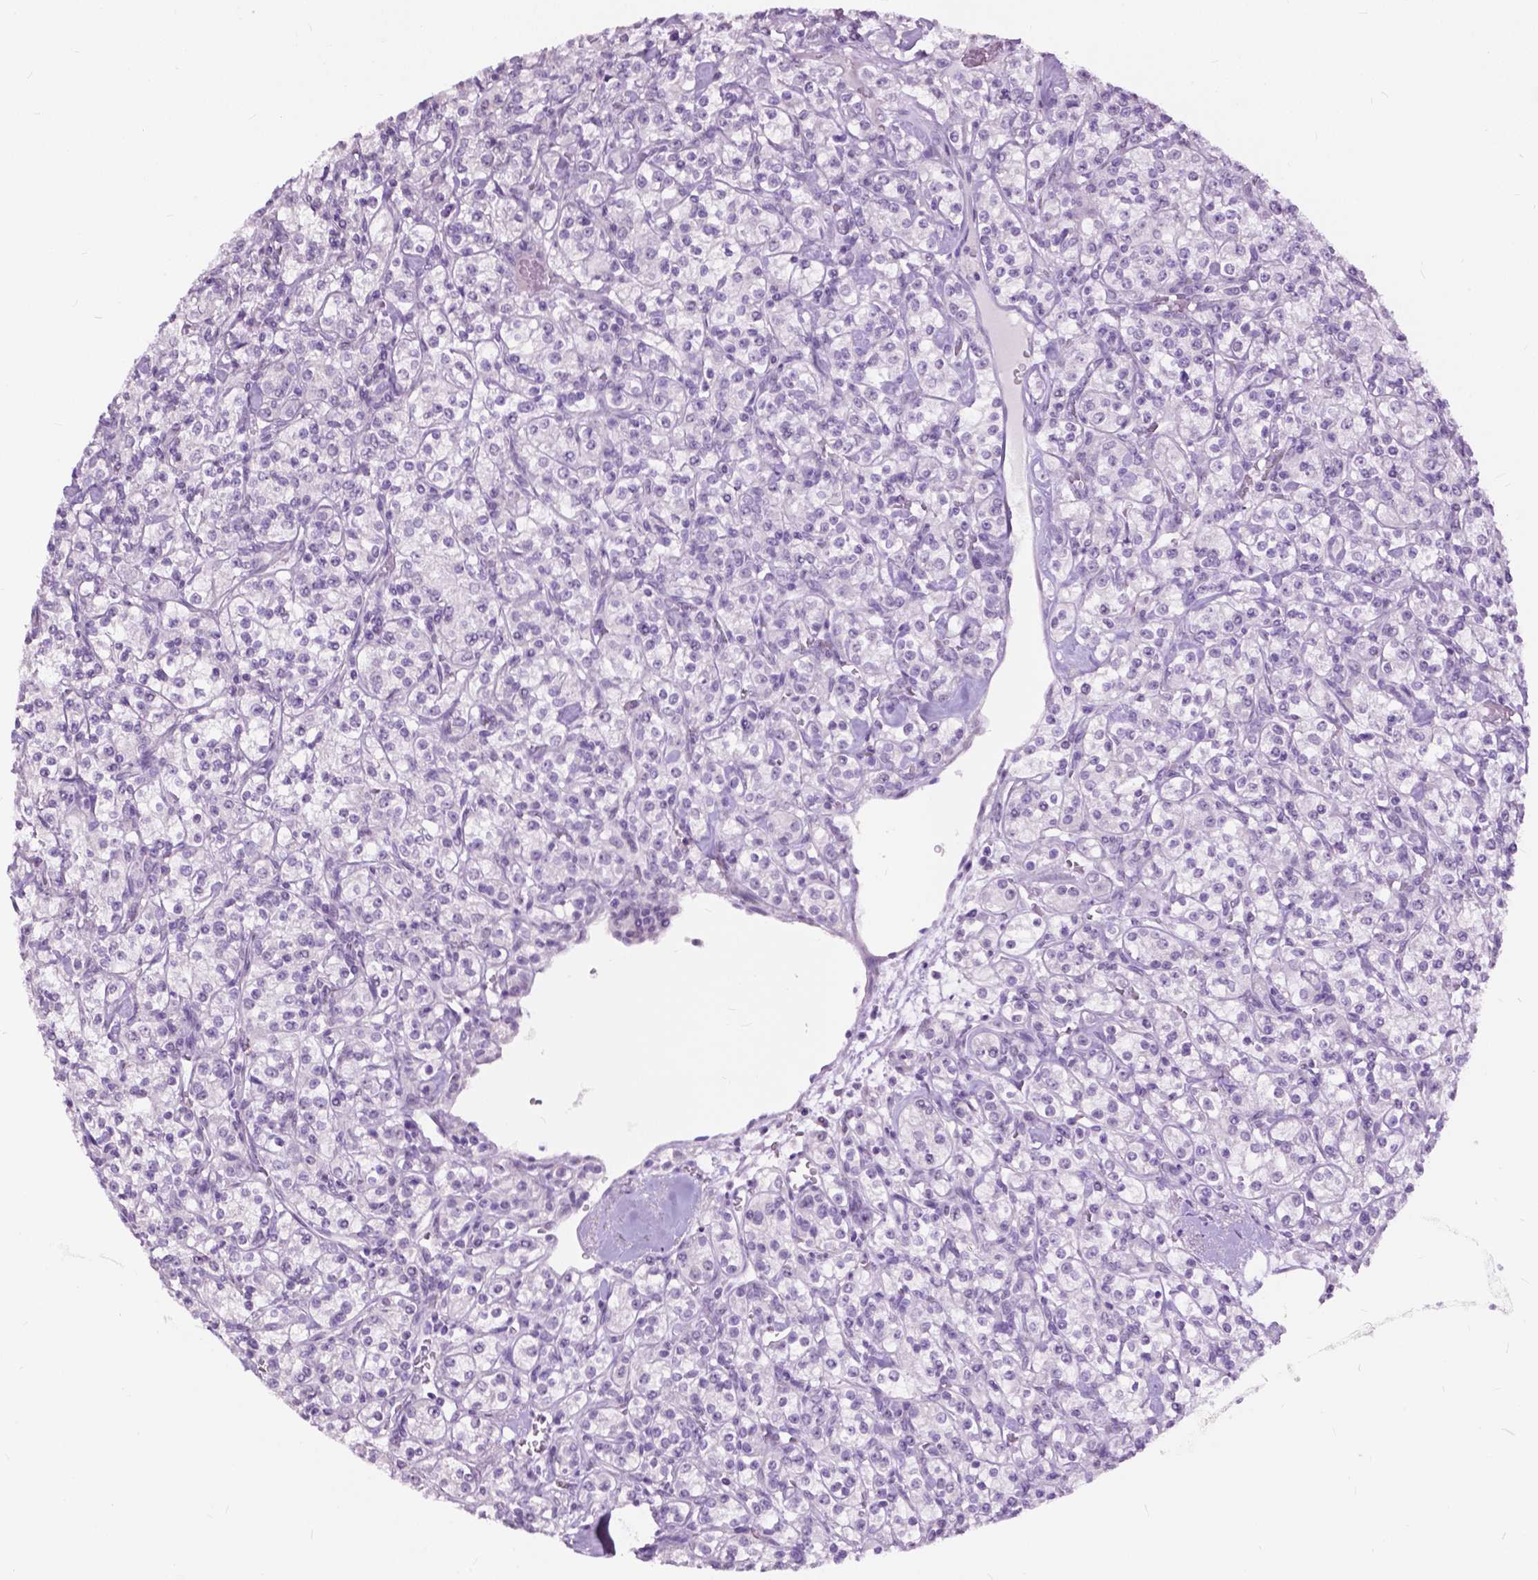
{"staining": {"intensity": "negative", "quantity": "none", "location": "none"}, "tissue": "renal cancer", "cell_type": "Tumor cells", "image_type": "cancer", "snomed": [{"axis": "morphology", "description": "Adenocarcinoma, NOS"}, {"axis": "topography", "description": "Kidney"}], "caption": "Image shows no significant protein expression in tumor cells of renal cancer.", "gene": "GPR37L1", "patient": {"sex": "male", "age": 77}}